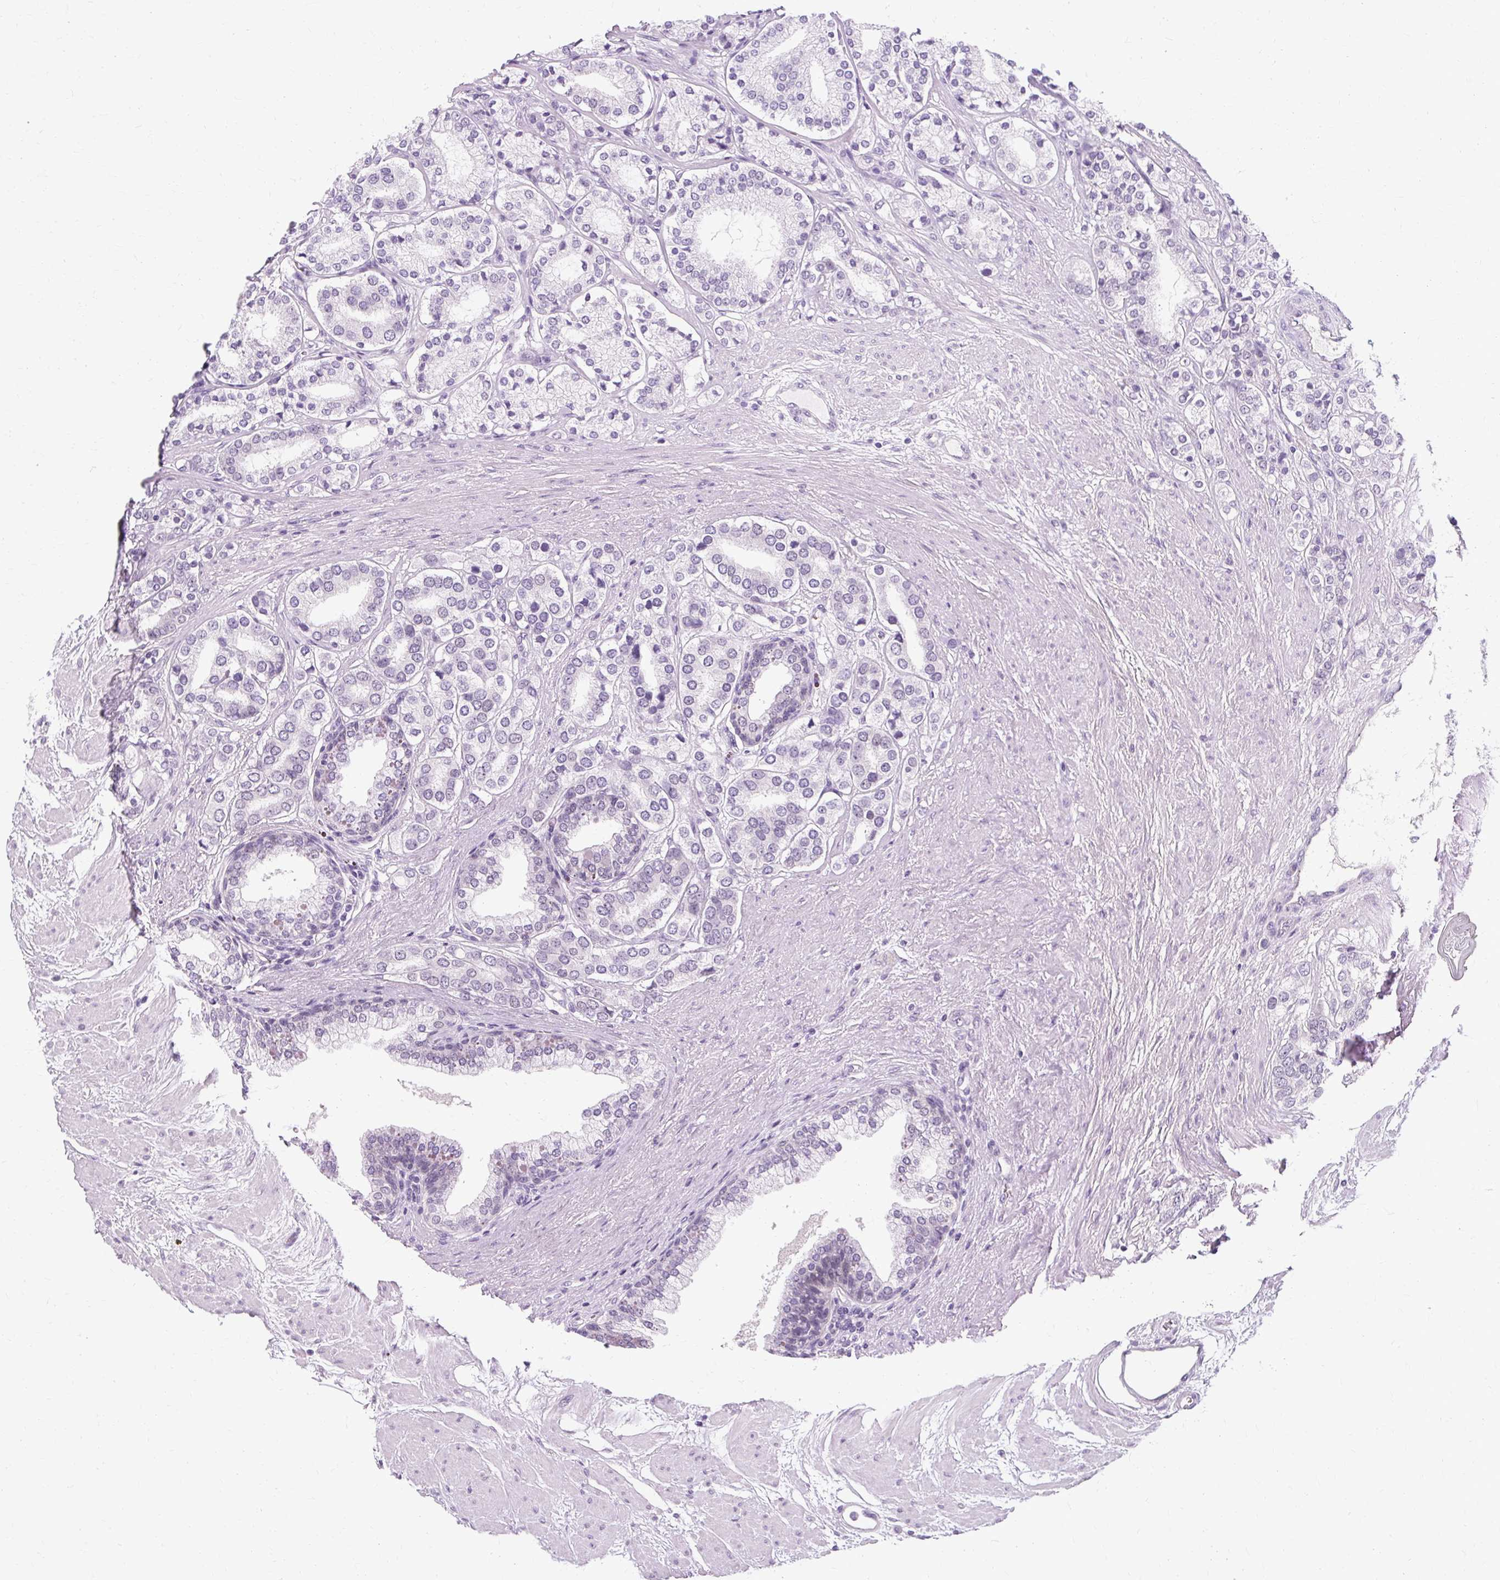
{"staining": {"intensity": "negative", "quantity": "none", "location": "none"}, "tissue": "prostate cancer", "cell_type": "Tumor cells", "image_type": "cancer", "snomed": [{"axis": "morphology", "description": "Adenocarcinoma, High grade"}, {"axis": "topography", "description": "Prostate"}], "caption": "There is no significant staining in tumor cells of adenocarcinoma (high-grade) (prostate).", "gene": "RYBP", "patient": {"sex": "male", "age": 58}}